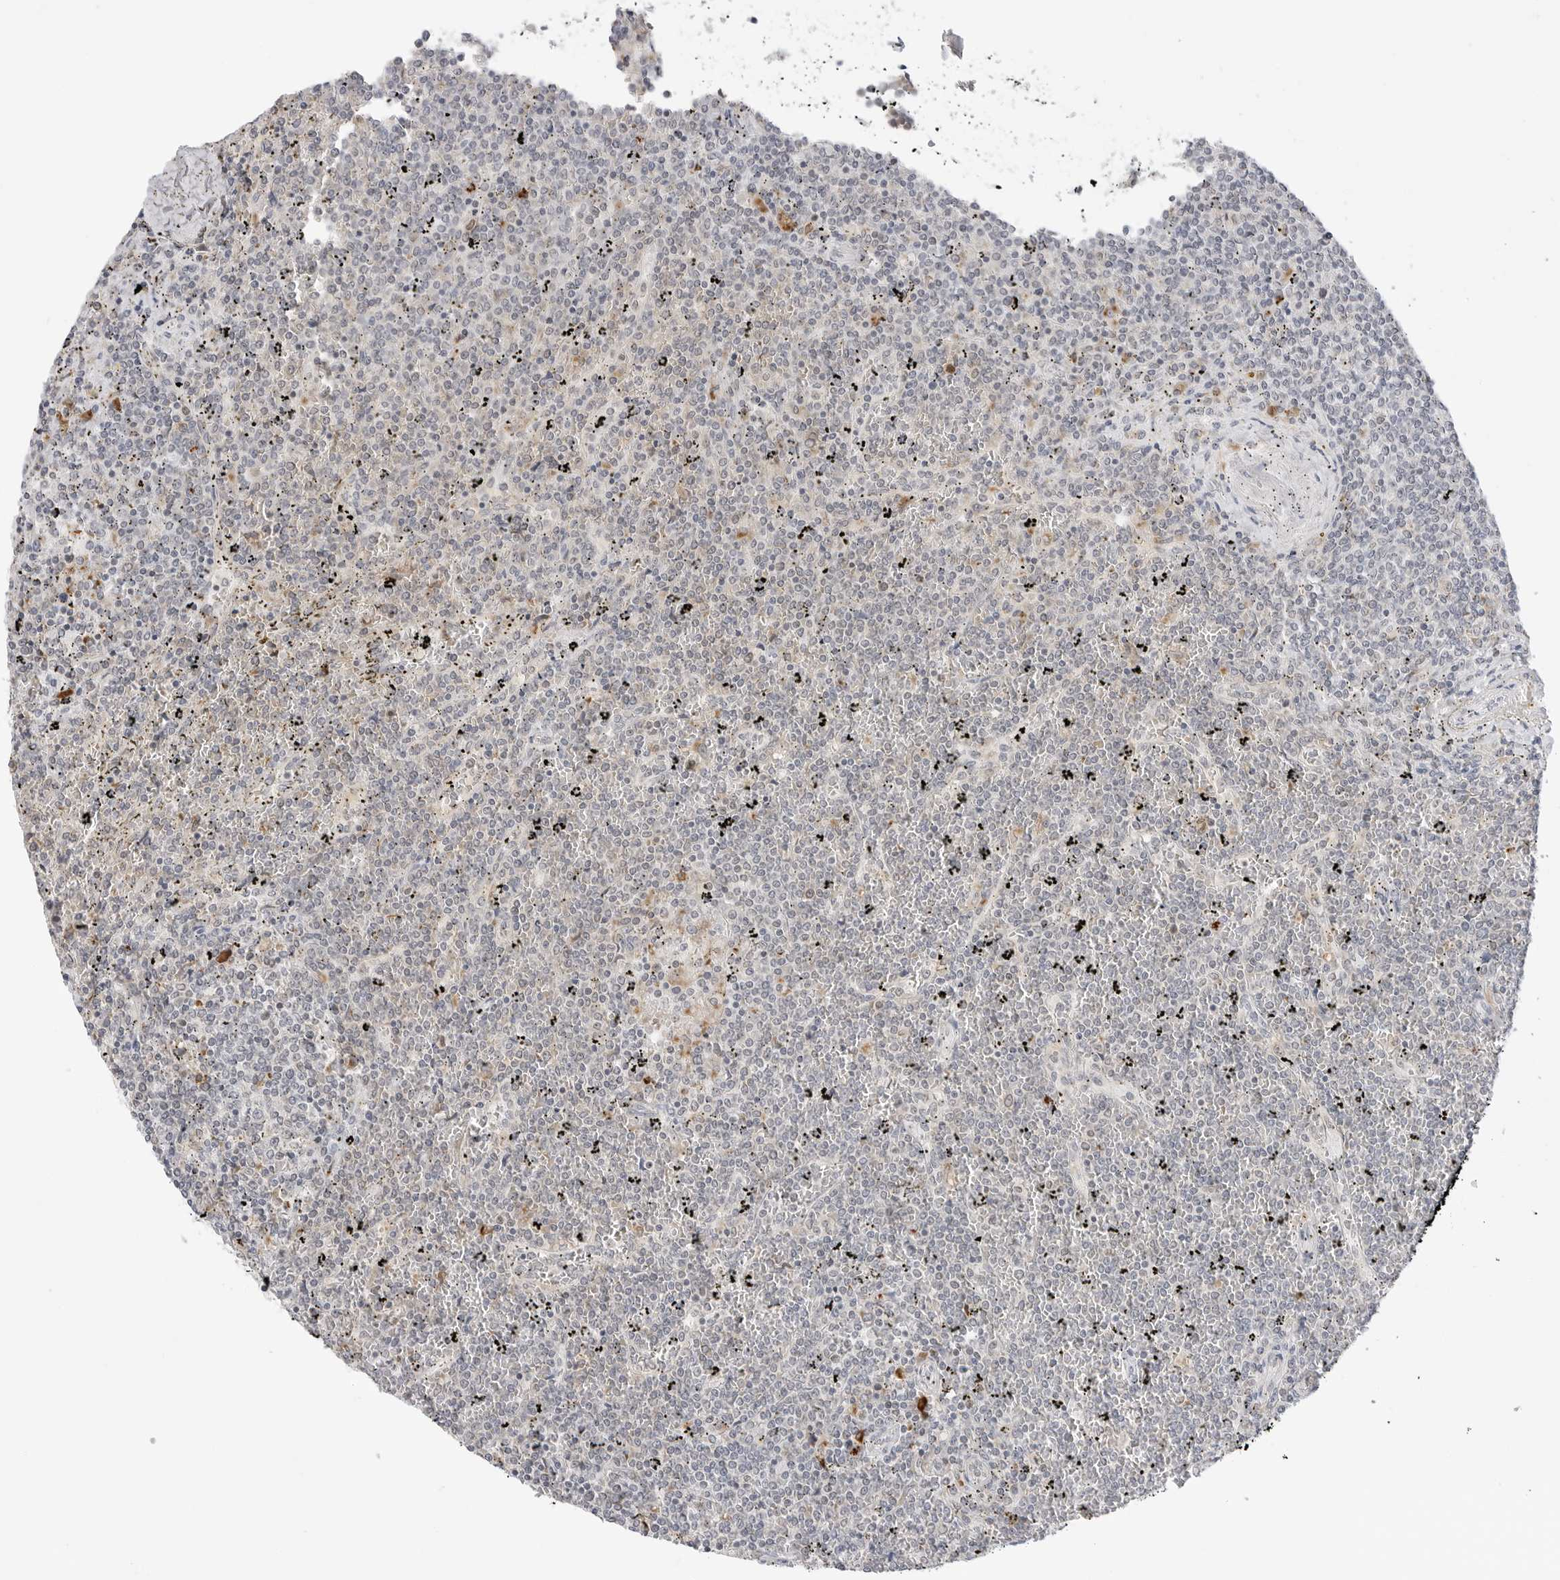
{"staining": {"intensity": "negative", "quantity": "none", "location": "none"}, "tissue": "lymphoma", "cell_type": "Tumor cells", "image_type": "cancer", "snomed": [{"axis": "morphology", "description": "Malignant lymphoma, non-Hodgkin's type, Low grade"}, {"axis": "topography", "description": "Spleen"}], "caption": "Tumor cells show no significant protein staining in lymphoma. The staining was performed using DAB to visualize the protein expression in brown, while the nuclei were stained in blue with hematoxylin (Magnification: 20x).", "gene": "RPN1", "patient": {"sex": "female", "age": 19}}